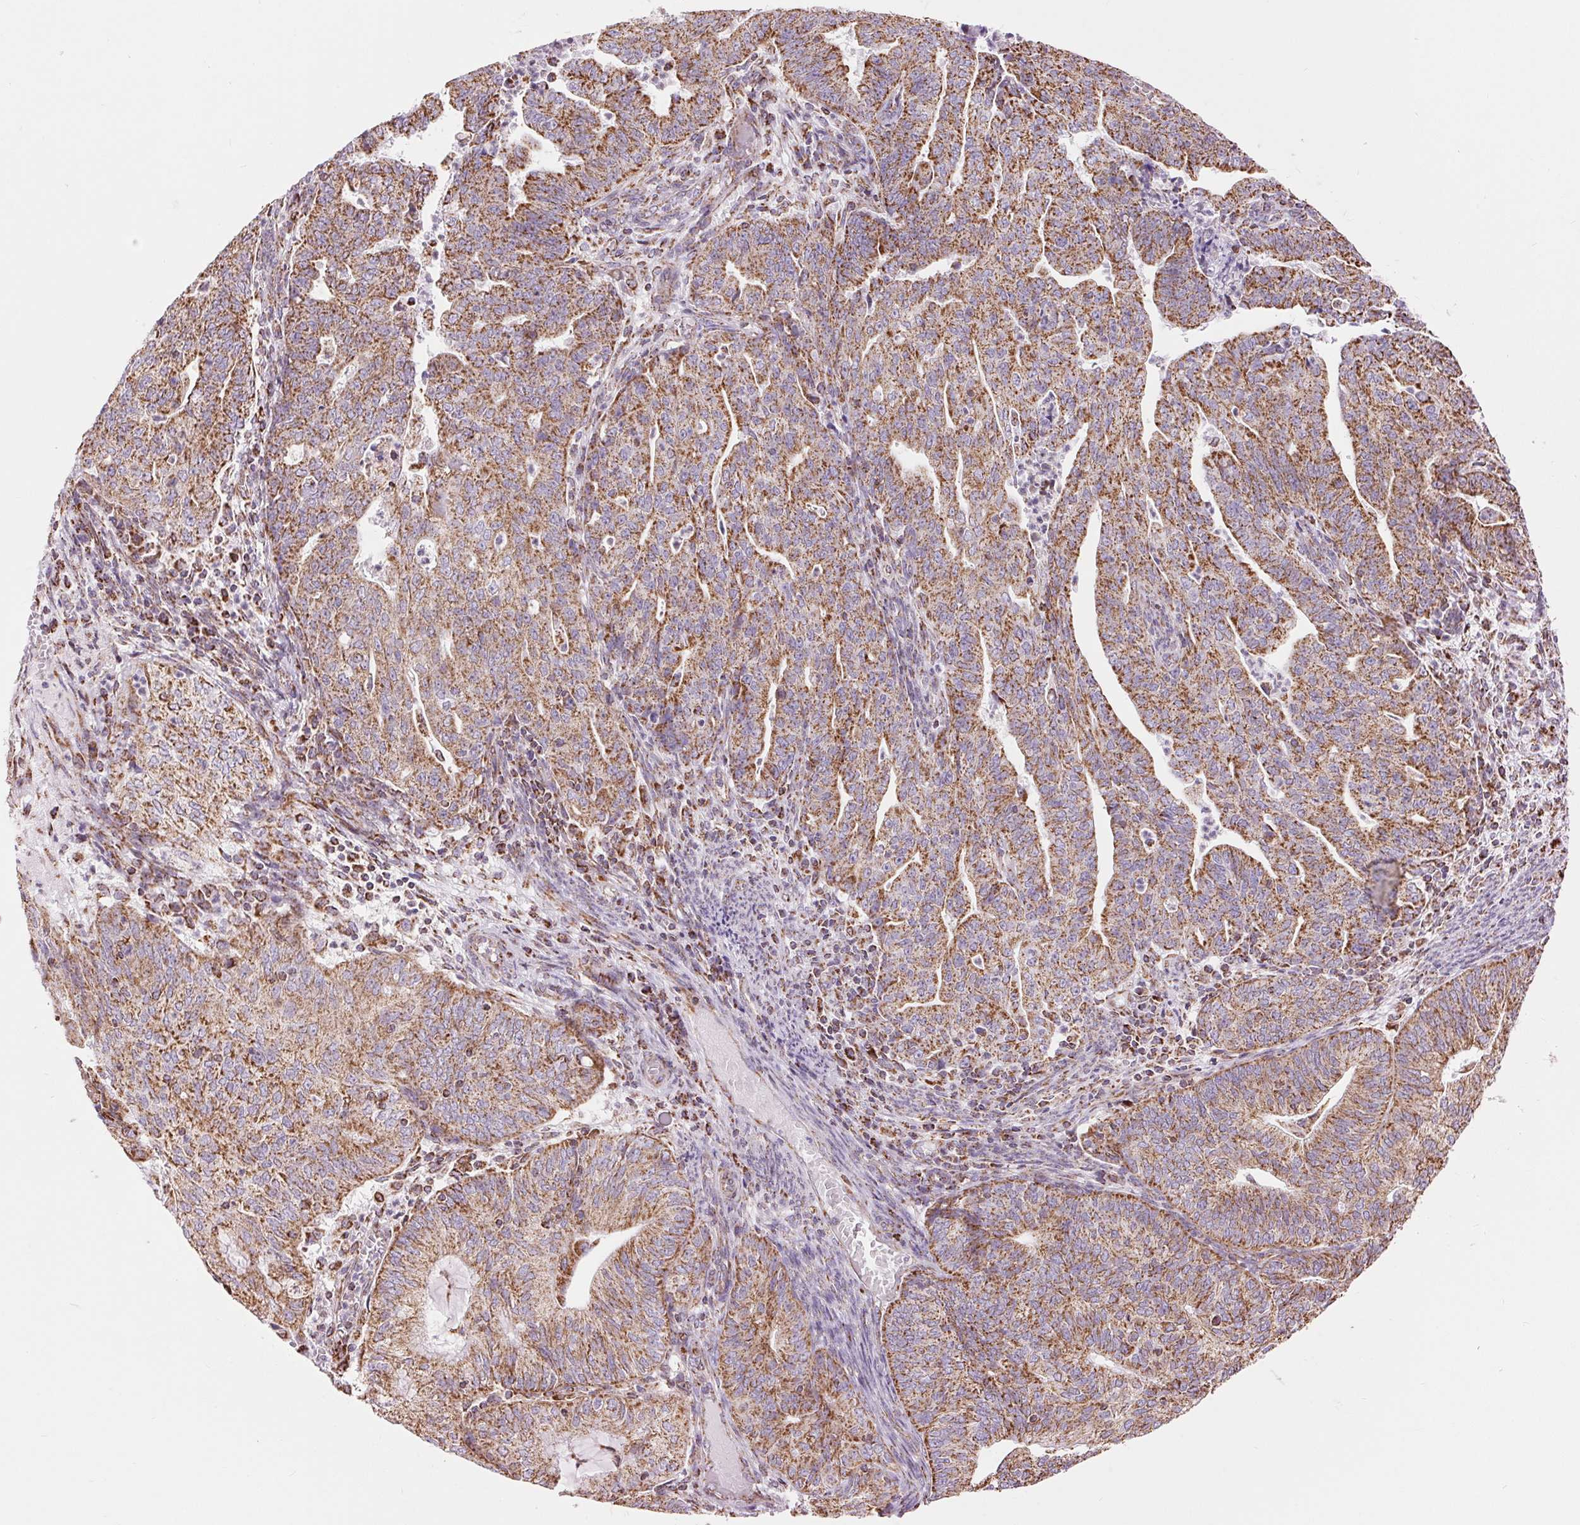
{"staining": {"intensity": "strong", "quantity": ">75%", "location": "cytoplasmic/membranous"}, "tissue": "endometrial cancer", "cell_type": "Tumor cells", "image_type": "cancer", "snomed": [{"axis": "morphology", "description": "Adenocarcinoma, NOS"}, {"axis": "topography", "description": "Endometrium"}], "caption": "Human endometrial cancer (adenocarcinoma) stained for a protein (brown) exhibits strong cytoplasmic/membranous positive positivity in about >75% of tumor cells.", "gene": "ATP5PB", "patient": {"sex": "female", "age": 82}}